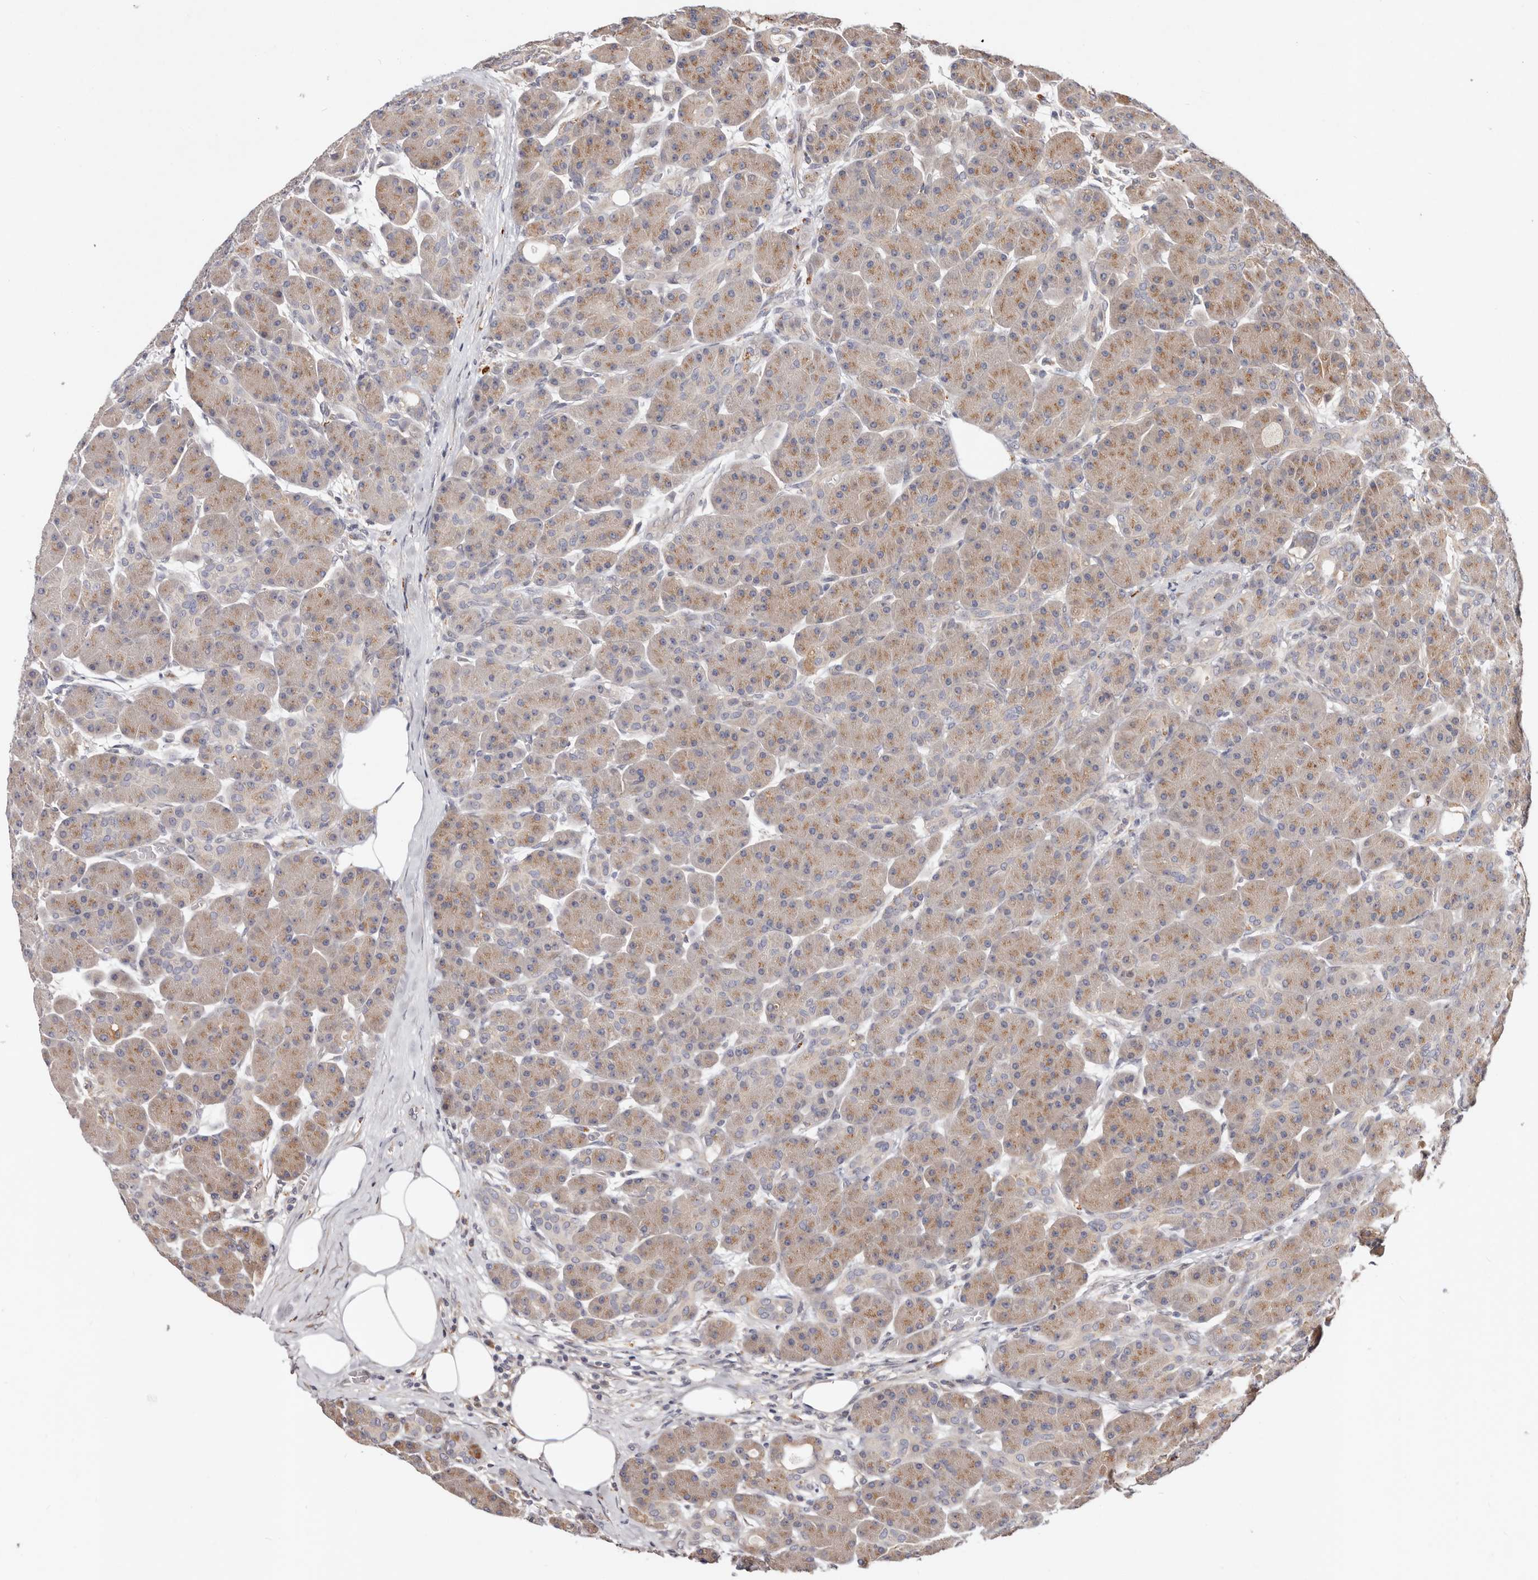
{"staining": {"intensity": "moderate", "quantity": "25%-75%", "location": "cytoplasmic/membranous"}, "tissue": "pancreas", "cell_type": "Exocrine glandular cells", "image_type": "normal", "snomed": [{"axis": "morphology", "description": "Normal tissue, NOS"}, {"axis": "topography", "description": "Pancreas"}], "caption": "A brown stain highlights moderate cytoplasmic/membranous expression of a protein in exocrine glandular cells of unremarkable pancreas.", "gene": "USP33", "patient": {"sex": "male", "age": 63}}